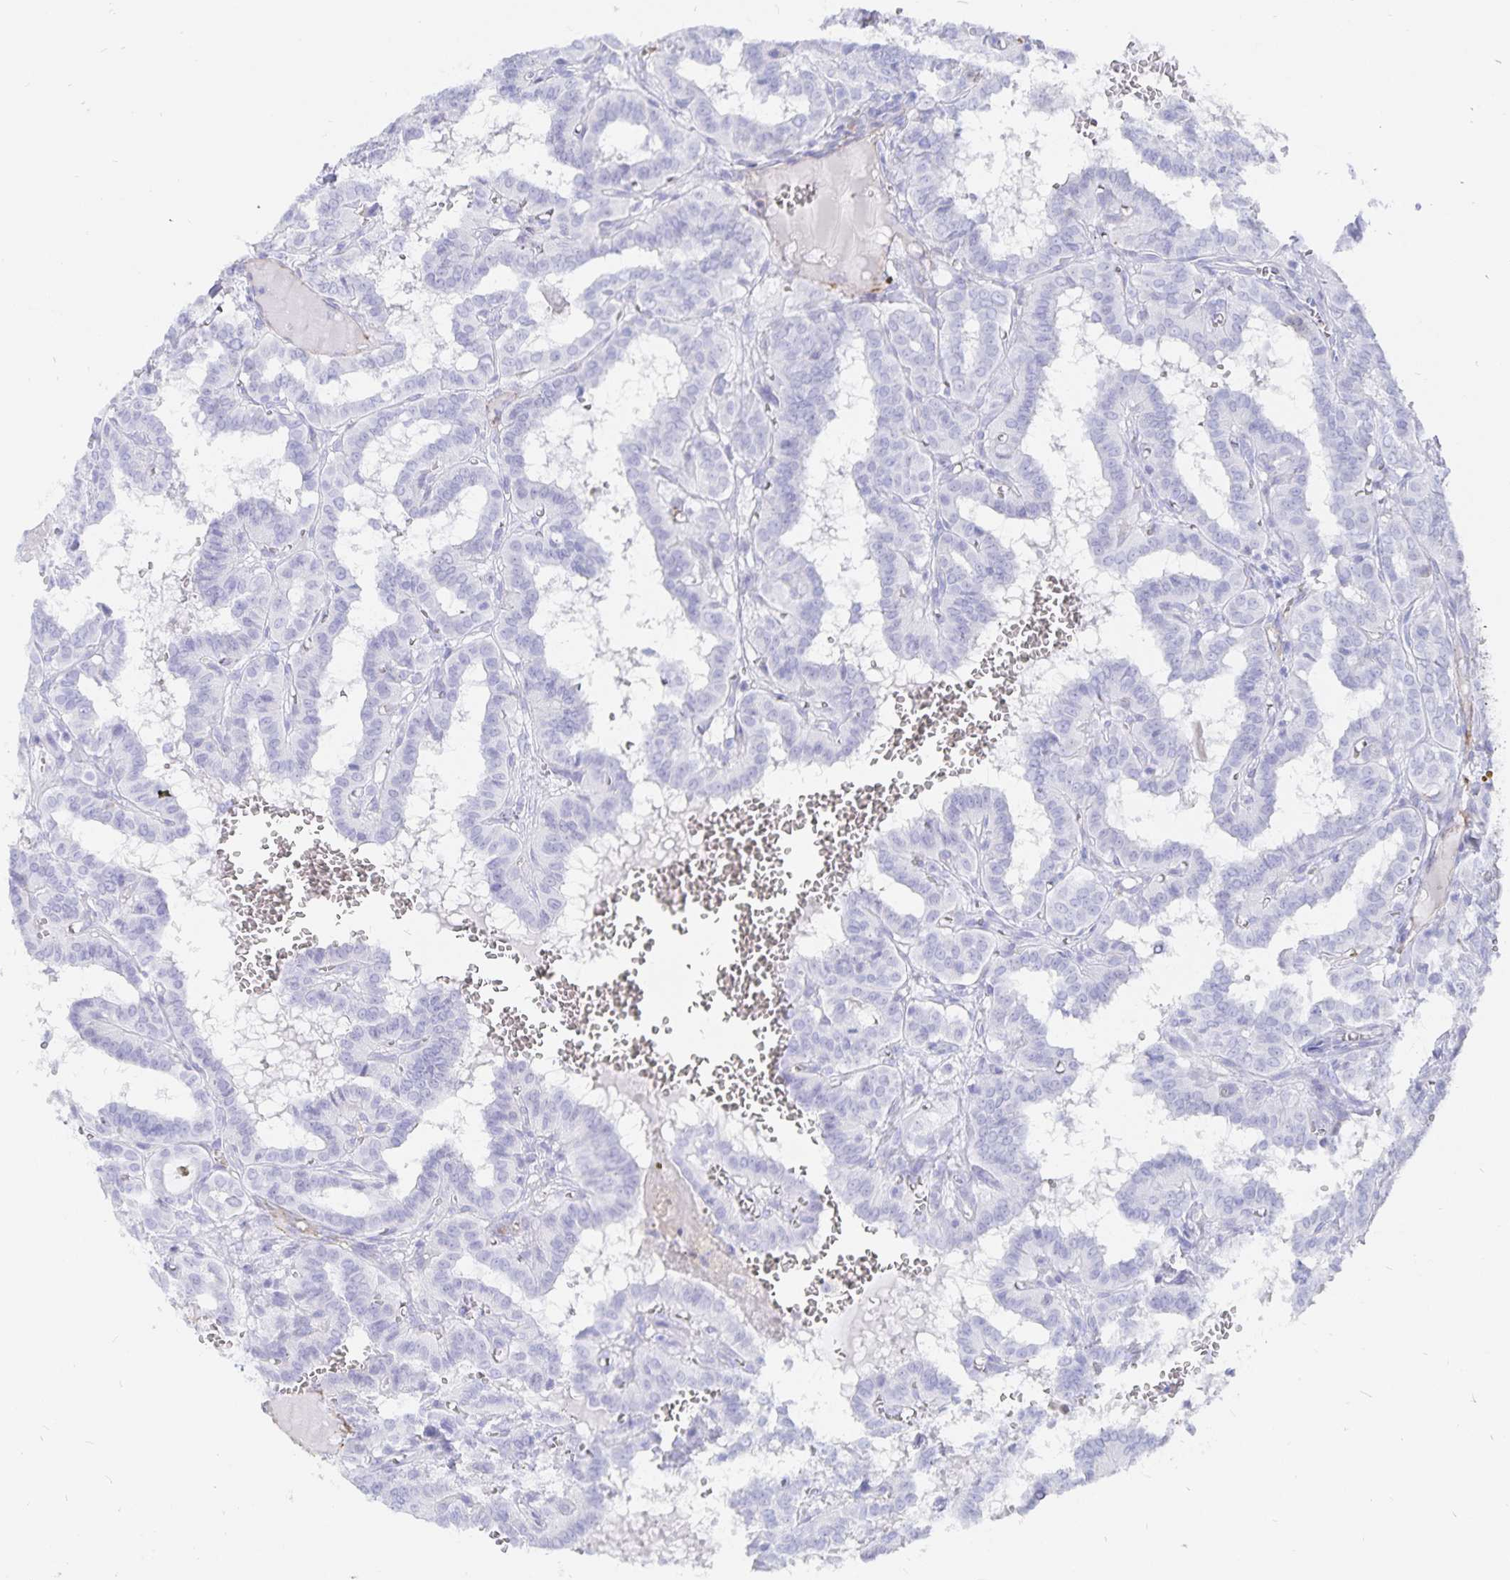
{"staining": {"intensity": "negative", "quantity": "none", "location": "none"}, "tissue": "thyroid cancer", "cell_type": "Tumor cells", "image_type": "cancer", "snomed": [{"axis": "morphology", "description": "Papillary adenocarcinoma, NOS"}, {"axis": "topography", "description": "Thyroid gland"}], "caption": "Thyroid cancer stained for a protein using immunohistochemistry displays no expression tumor cells.", "gene": "INSL5", "patient": {"sex": "female", "age": 21}}